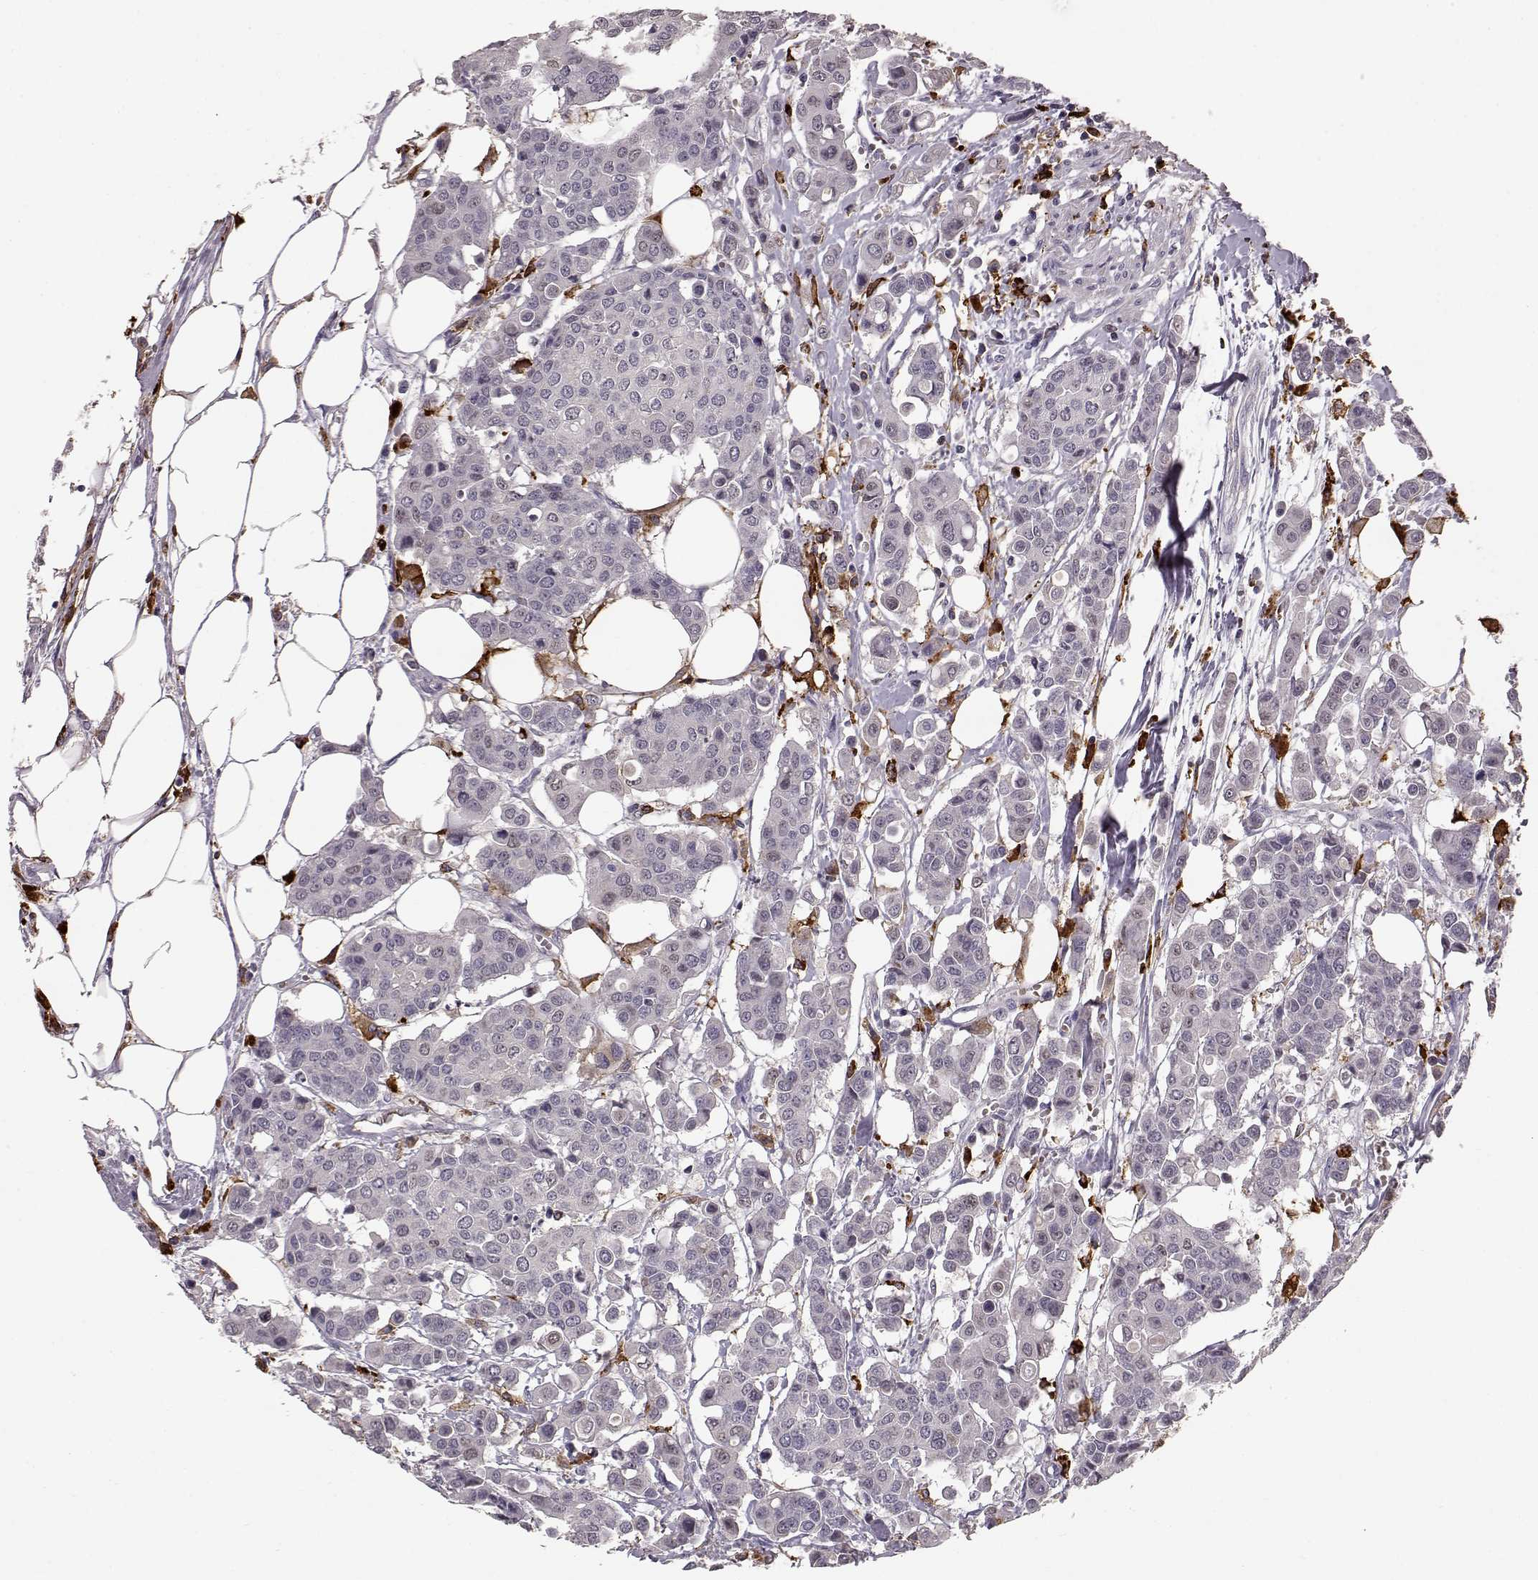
{"staining": {"intensity": "negative", "quantity": "none", "location": "none"}, "tissue": "carcinoid", "cell_type": "Tumor cells", "image_type": "cancer", "snomed": [{"axis": "morphology", "description": "Carcinoid, malignant, NOS"}, {"axis": "topography", "description": "Colon"}], "caption": "Immunohistochemical staining of carcinoid (malignant) exhibits no significant positivity in tumor cells. (Immunohistochemistry (ihc), brightfield microscopy, high magnification).", "gene": "CCNF", "patient": {"sex": "male", "age": 81}}